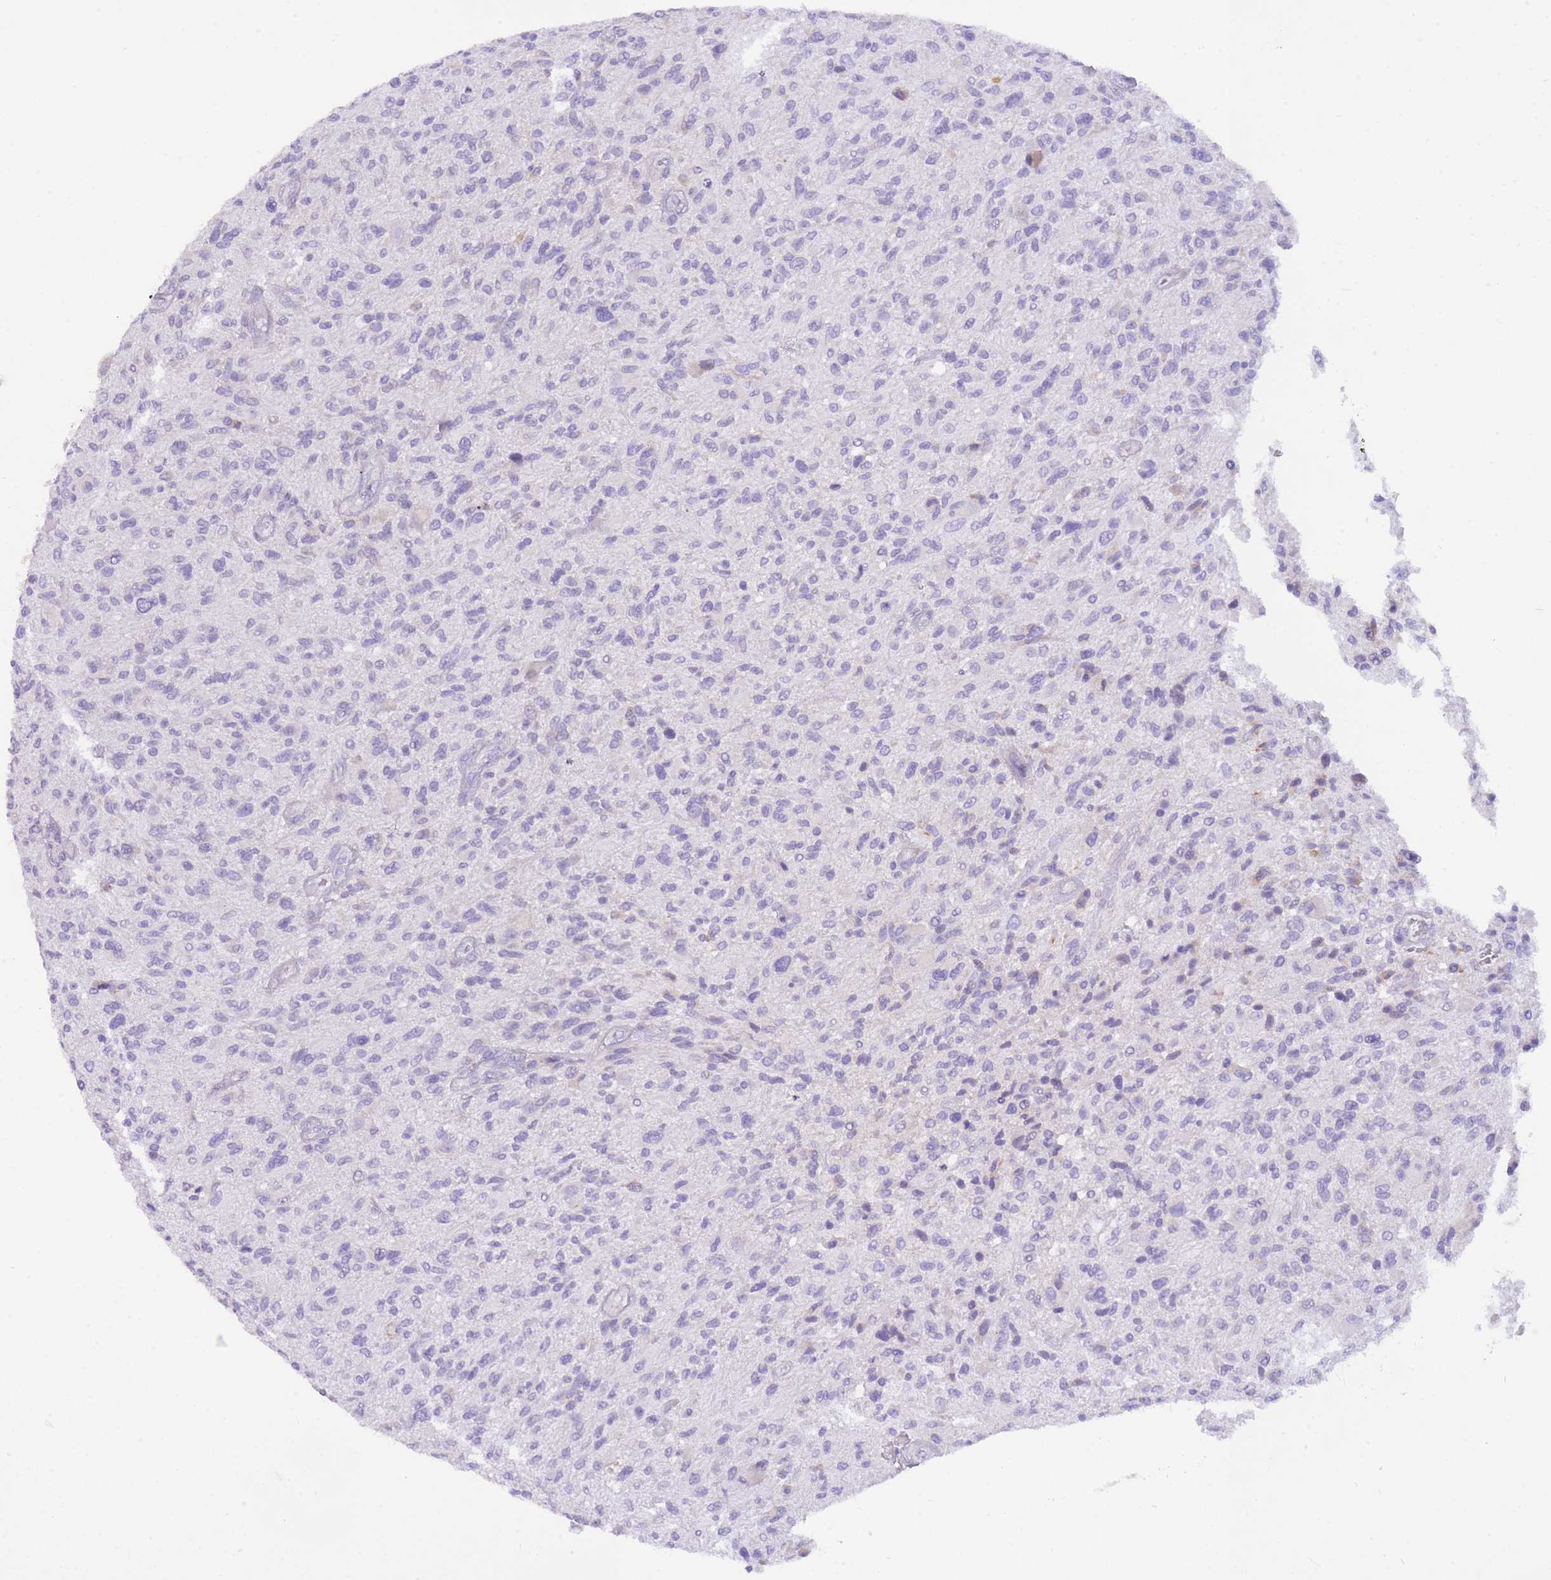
{"staining": {"intensity": "negative", "quantity": "none", "location": "none"}, "tissue": "glioma", "cell_type": "Tumor cells", "image_type": "cancer", "snomed": [{"axis": "morphology", "description": "Glioma, malignant, High grade"}, {"axis": "topography", "description": "Brain"}], "caption": "This is an IHC photomicrograph of glioma. There is no expression in tumor cells.", "gene": "TOPAZ1", "patient": {"sex": "male", "age": 47}}